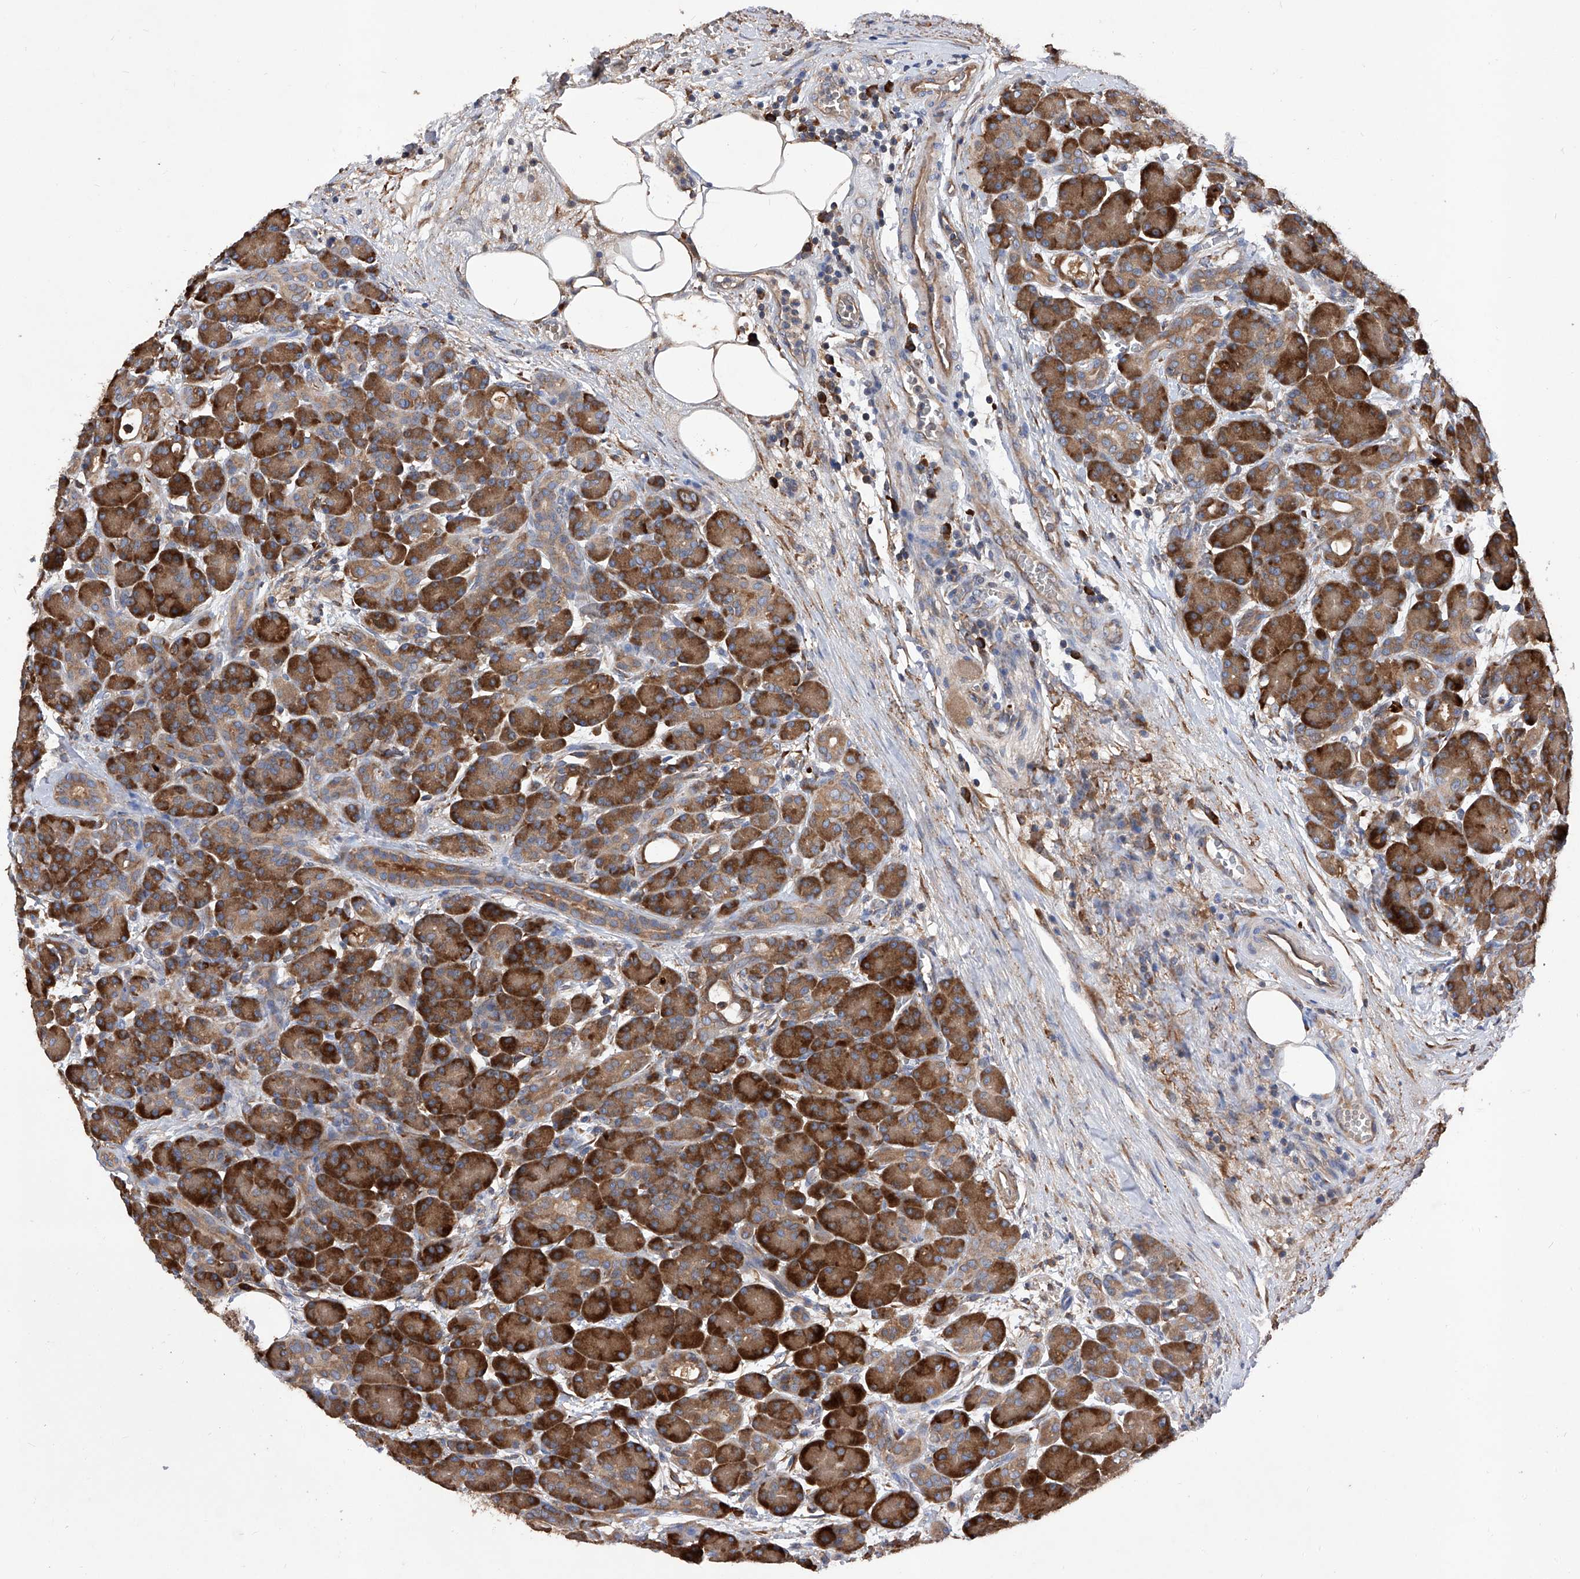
{"staining": {"intensity": "strong", "quantity": ">75%", "location": "cytoplasmic/membranous"}, "tissue": "pancreas", "cell_type": "Exocrine glandular cells", "image_type": "normal", "snomed": [{"axis": "morphology", "description": "Normal tissue, NOS"}, {"axis": "topography", "description": "Pancreas"}], "caption": "Pancreas stained with immunohistochemistry (IHC) displays strong cytoplasmic/membranous staining in approximately >75% of exocrine glandular cells.", "gene": "INPP5B", "patient": {"sex": "male", "age": 63}}